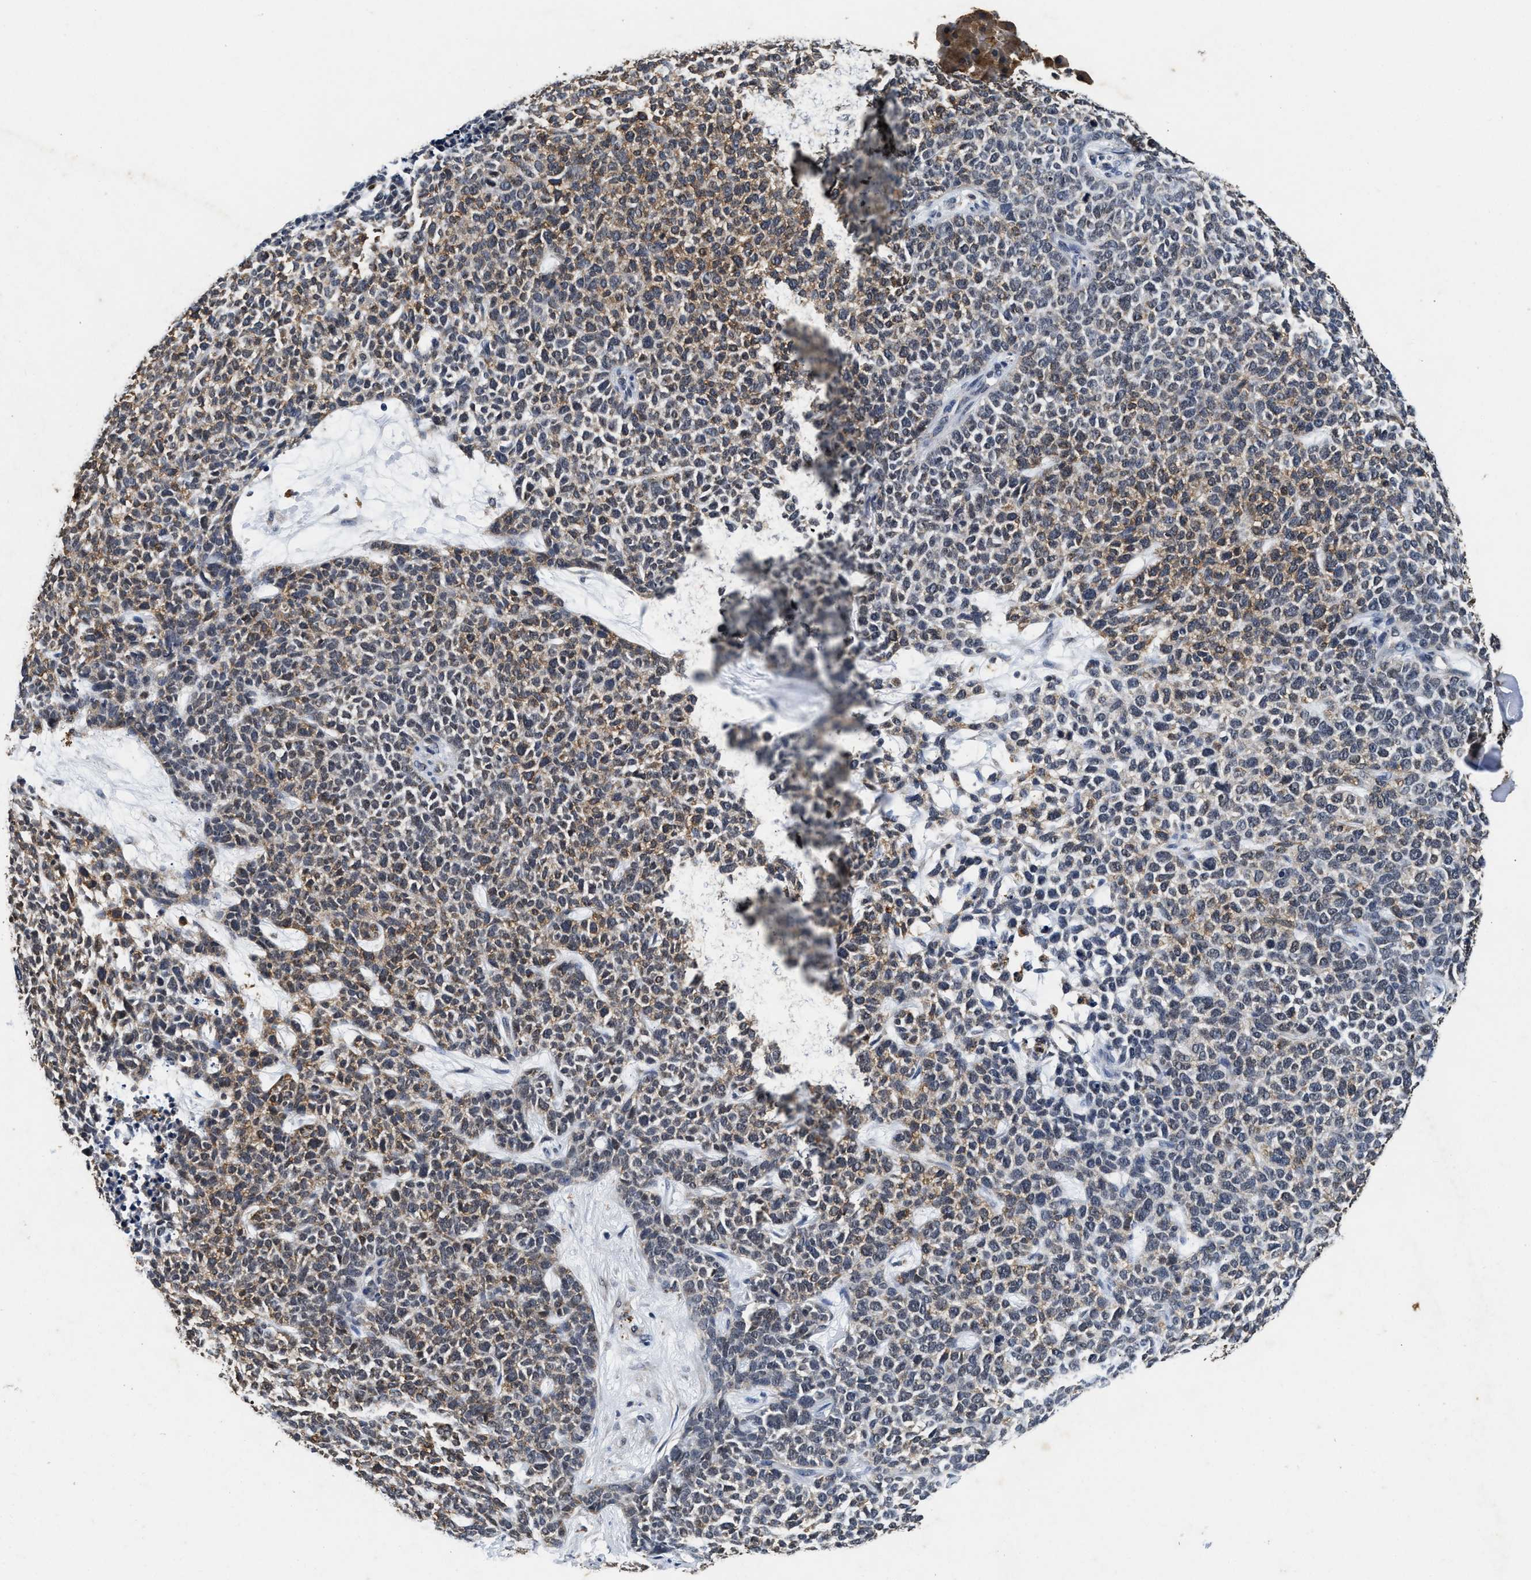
{"staining": {"intensity": "moderate", "quantity": "25%-75%", "location": "cytoplasmic/membranous"}, "tissue": "skin cancer", "cell_type": "Tumor cells", "image_type": "cancer", "snomed": [{"axis": "morphology", "description": "Basal cell carcinoma"}, {"axis": "topography", "description": "Skin"}], "caption": "This histopathology image shows immunohistochemistry staining of skin cancer (basal cell carcinoma), with medium moderate cytoplasmic/membranous staining in approximately 25%-75% of tumor cells.", "gene": "ACOX1", "patient": {"sex": "female", "age": 84}}